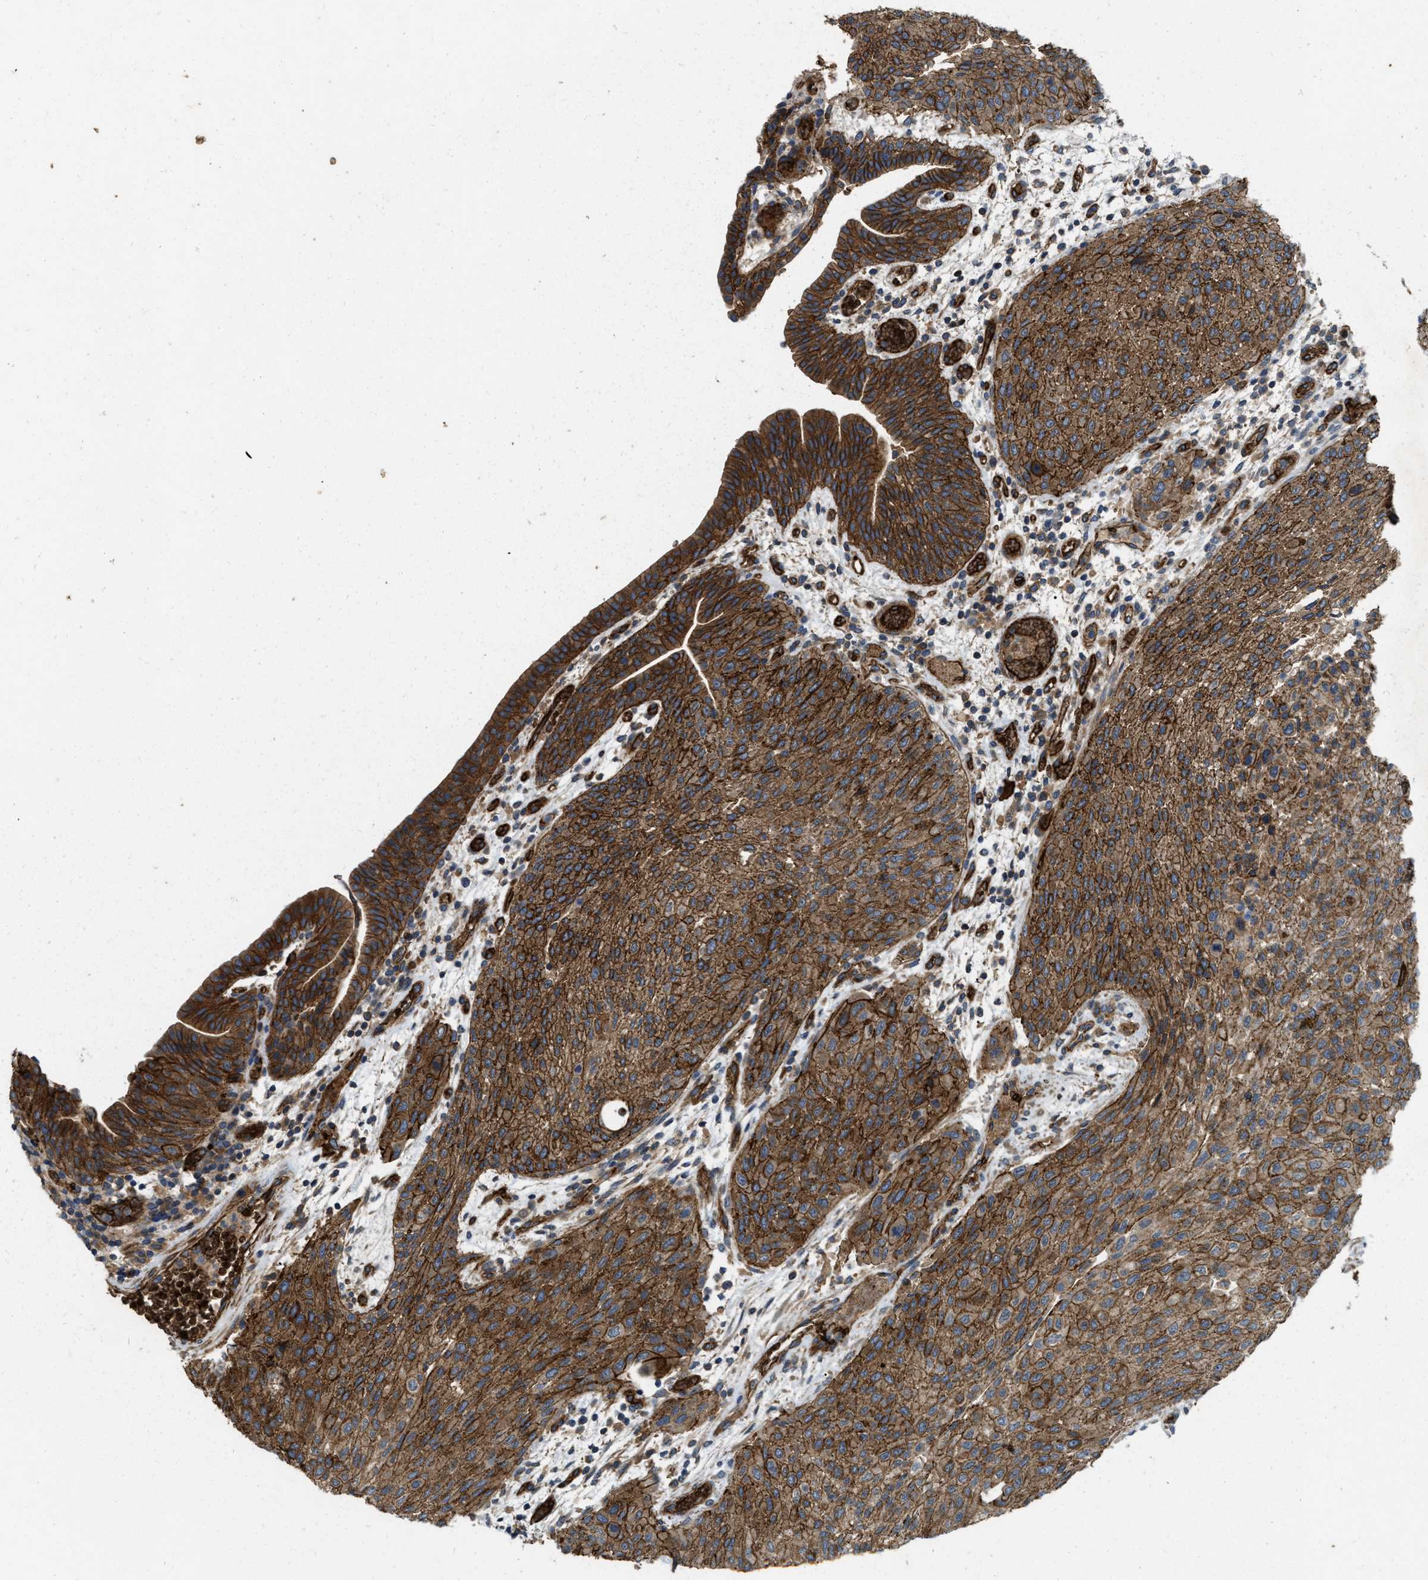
{"staining": {"intensity": "strong", "quantity": ">75%", "location": "cytoplasmic/membranous"}, "tissue": "urothelial cancer", "cell_type": "Tumor cells", "image_type": "cancer", "snomed": [{"axis": "morphology", "description": "Urothelial carcinoma, Low grade"}, {"axis": "morphology", "description": "Urothelial carcinoma, High grade"}, {"axis": "topography", "description": "Urinary bladder"}], "caption": "A photomicrograph showing strong cytoplasmic/membranous expression in approximately >75% of tumor cells in urothelial cancer, as visualized by brown immunohistochemical staining.", "gene": "ERC1", "patient": {"sex": "male", "age": 35}}